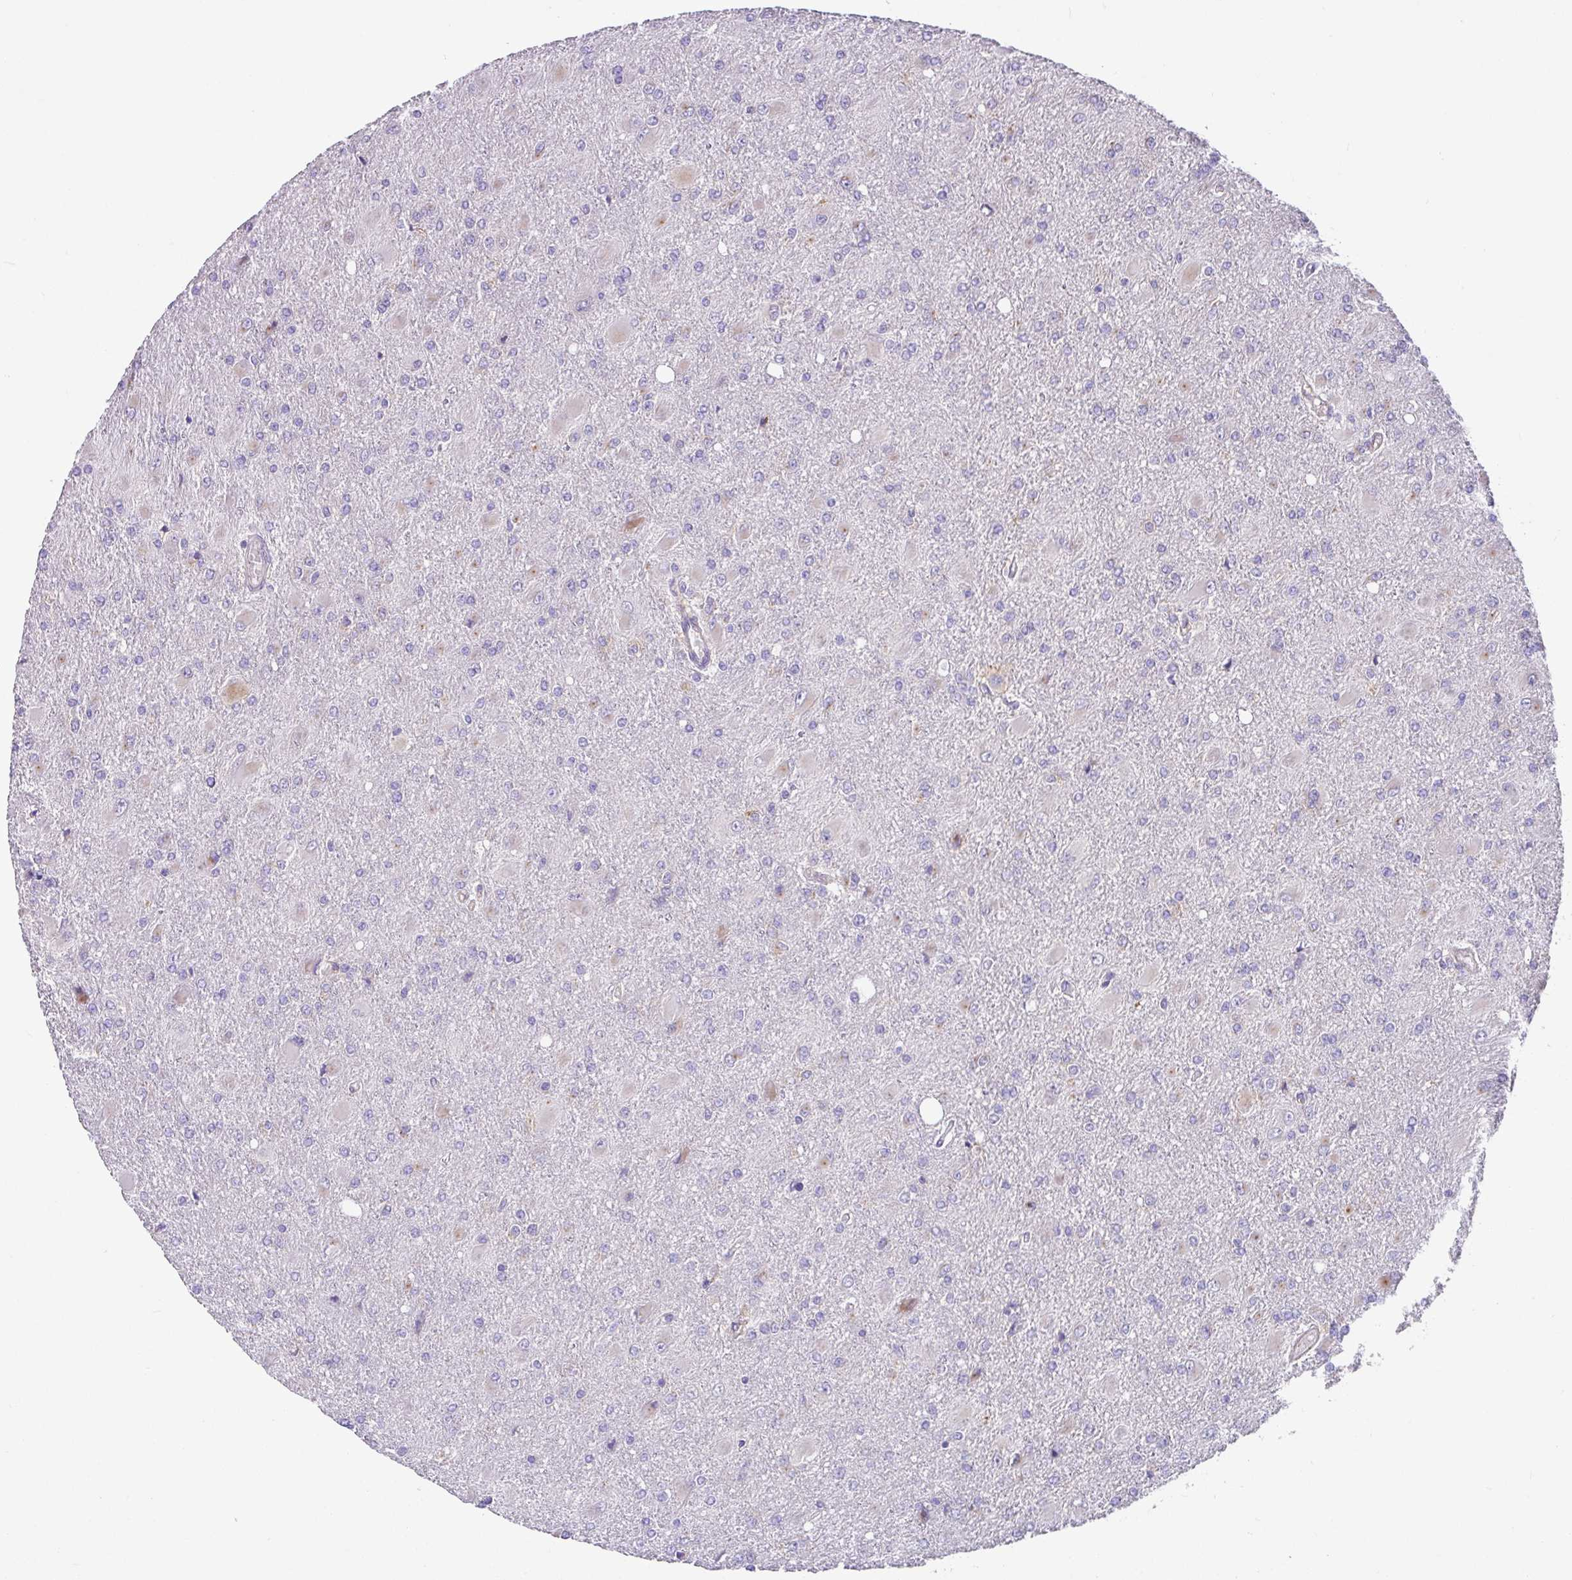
{"staining": {"intensity": "negative", "quantity": "none", "location": "none"}, "tissue": "glioma", "cell_type": "Tumor cells", "image_type": "cancer", "snomed": [{"axis": "morphology", "description": "Glioma, malignant, High grade"}, {"axis": "topography", "description": "Brain"}], "caption": "A high-resolution image shows immunohistochemistry staining of glioma, which shows no significant staining in tumor cells.", "gene": "CRISP3", "patient": {"sex": "male", "age": 67}}